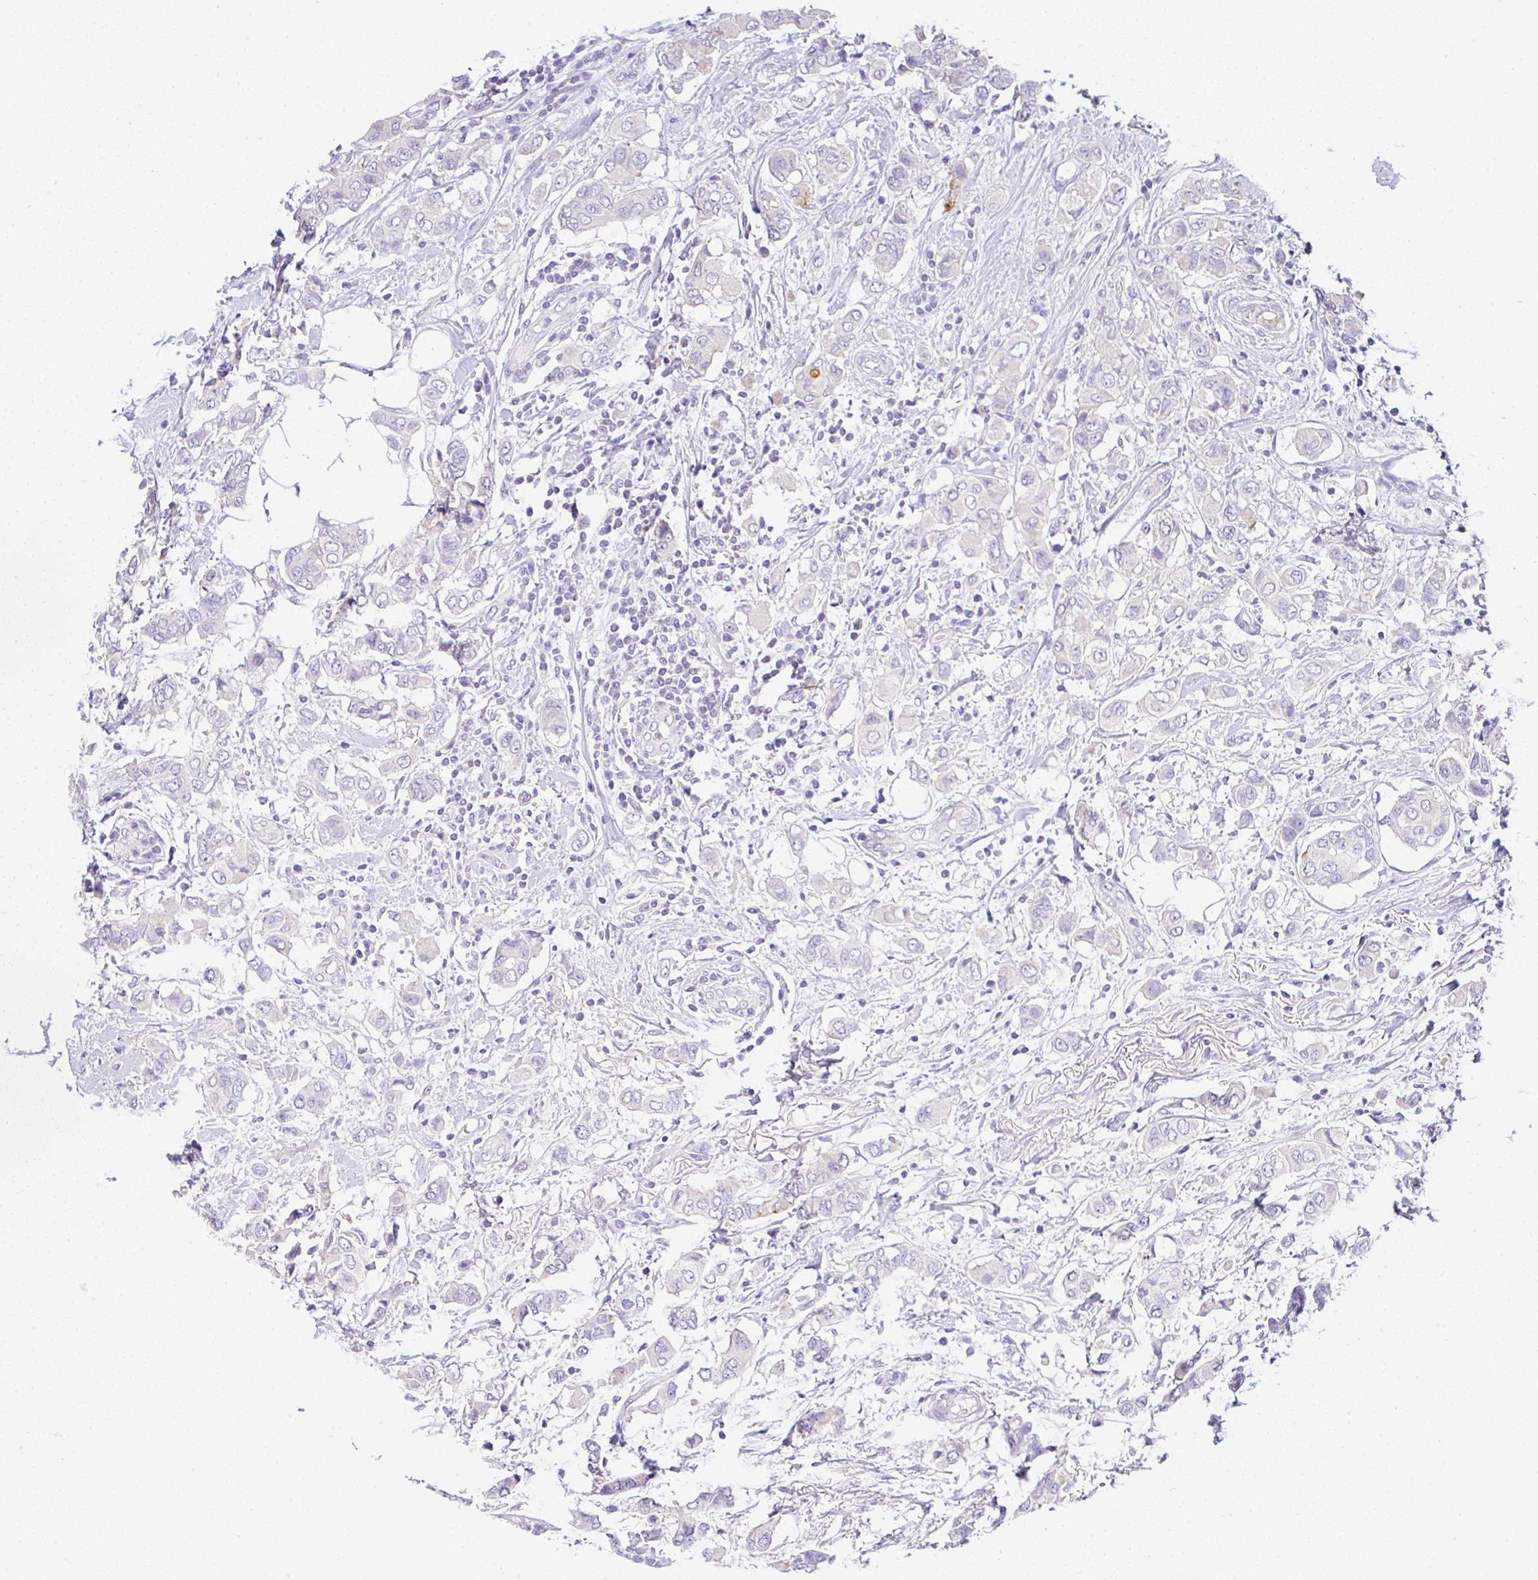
{"staining": {"intensity": "negative", "quantity": "none", "location": "none"}, "tissue": "breast cancer", "cell_type": "Tumor cells", "image_type": "cancer", "snomed": [{"axis": "morphology", "description": "Lobular carcinoma"}, {"axis": "topography", "description": "Breast"}], "caption": "Protein analysis of breast lobular carcinoma reveals no significant expression in tumor cells. (DAB (3,3'-diaminobenzidine) immunohistochemistry (IHC) visualized using brightfield microscopy, high magnification).", "gene": "SERPINE3", "patient": {"sex": "female", "age": 51}}